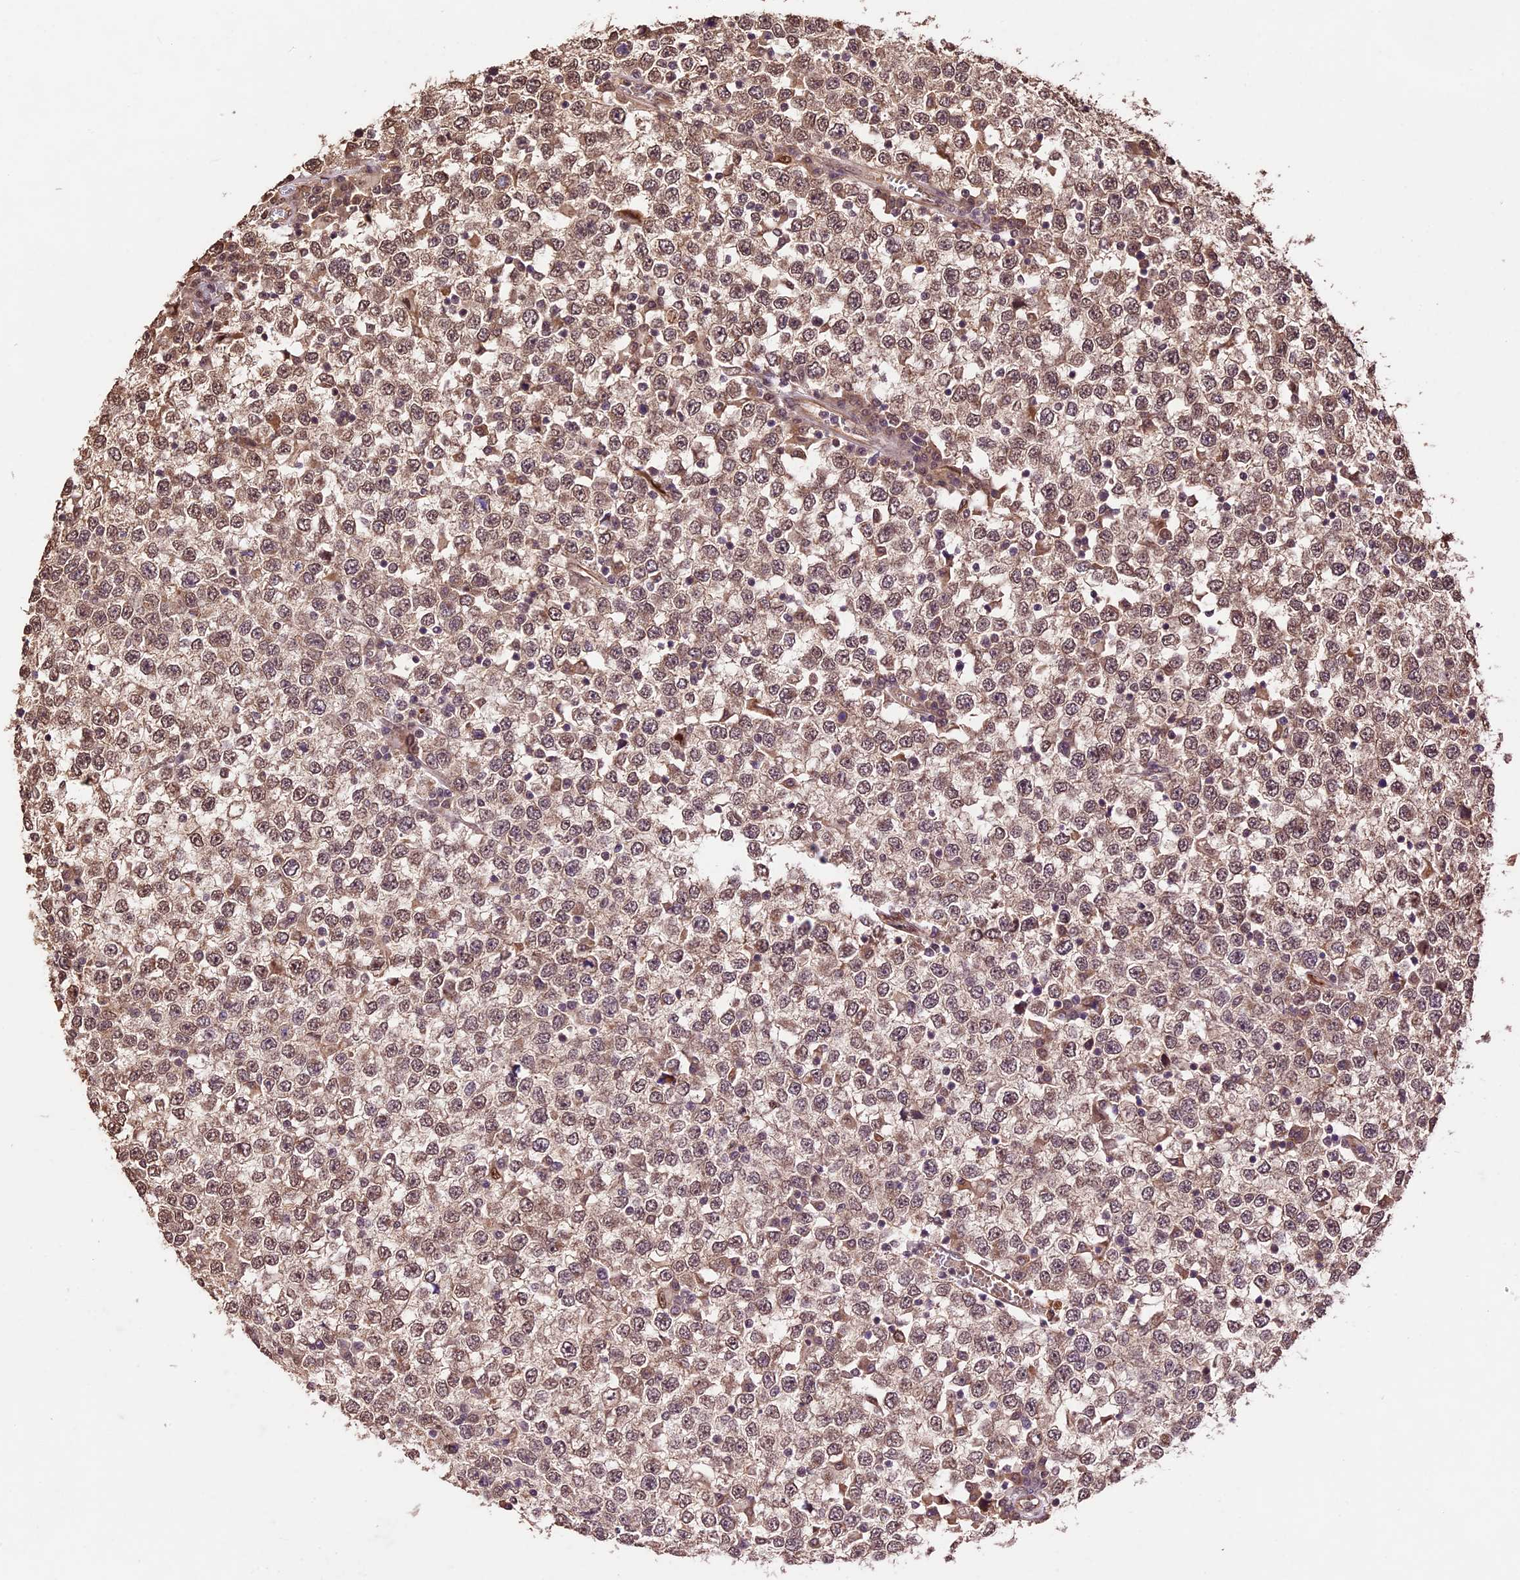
{"staining": {"intensity": "moderate", "quantity": ">75%", "location": "cytoplasmic/membranous,nuclear"}, "tissue": "testis cancer", "cell_type": "Tumor cells", "image_type": "cancer", "snomed": [{"axis": "morphology", "description": "Seminoma, NOS"}, {"axis": "topography", "description": "Testis"}], "caption": "The histopathology image displays staining of testis seminoma, revealing moderate cytoplasmic/membranous and nuclear protein positivity (brown color) within tumor cells.", "gene": "CDKN2AIP", "patient": {"sex": "male", "age": 65}}